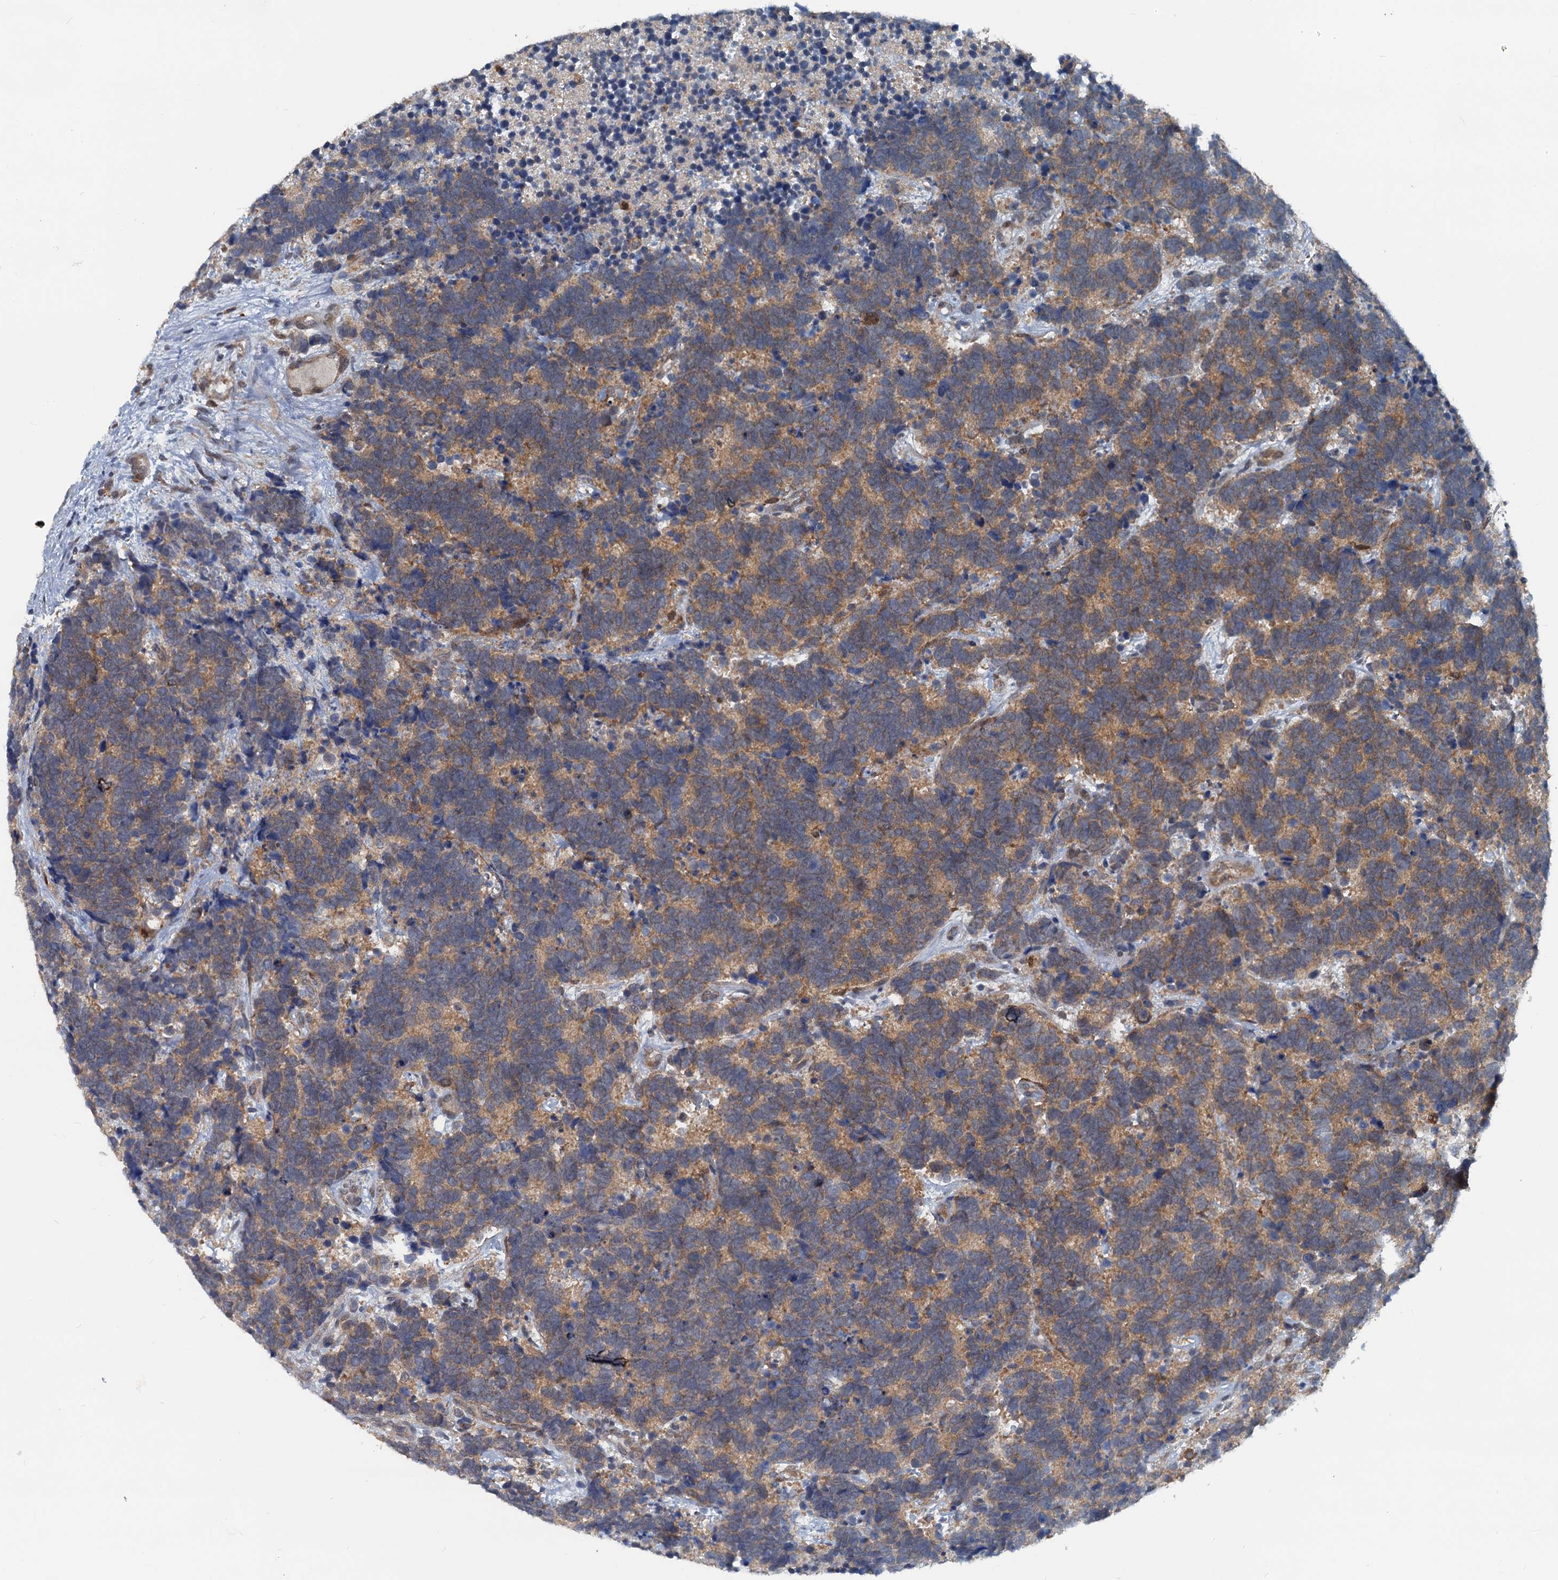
{"staining": {"intensity": "weak", "quantity": ">75%", "location": "cytoplasmic/membranous"}, "tissue": "carcinoid", "cell_type": "Tumor cells", "image_type": "cancer", "snomed": [{"axis": "morphology", "description": "Carcinoma, NOS"}, {"axis": "morphology", "description": "Carcinoid, malignant, NOS"}, {"axis": "topography", "description": "Urinary bladder"}], "caption": "Weak cytoplasmic/membranous staining for a protein is present in approximately >75% of tumor cells of carcinoid using immunohistochemistry (IHC).", "gene": "GCLM", "patient": {"sex": "male", "age": 57}}